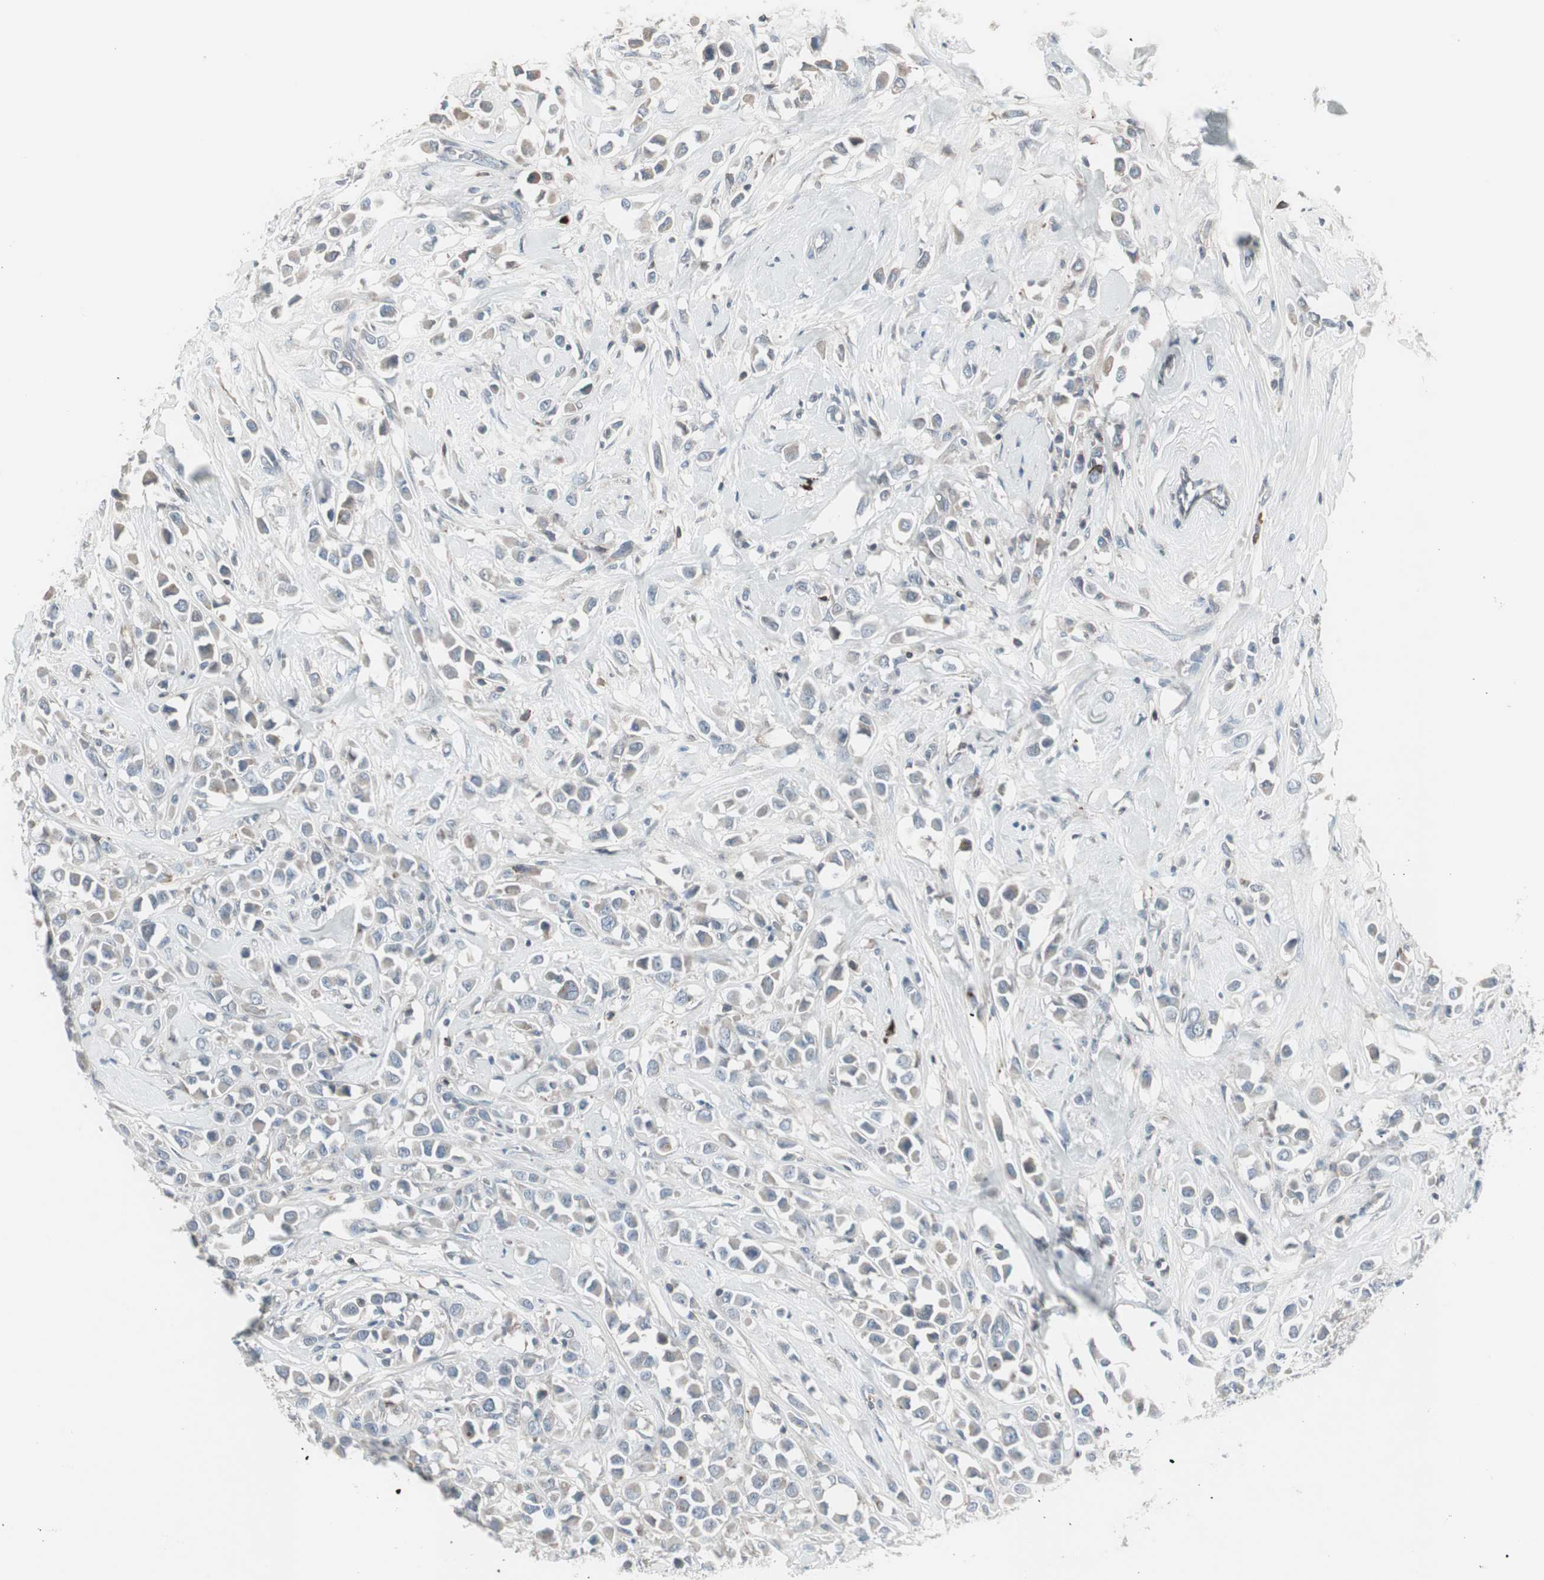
{"staining": {"intensity": "weak", "quantity": "<25%", "location": "cytoplasmic/membranous"}, "tissue": "breast cancer", "cell_type": "Tumor cells", "image_type": "cancer", "snomed": [{"axis": "morphology", "description": "Duct carcinoma"}, {"axis": "topography", "description": "Breast"}], "caption": "A high-resolution micrograph shows IHC staining of infiltrating ductal carcinoma (breast), which demonstrates no significant staining in tumor cells.", "gene": "ZSCAN32", "patient": {"sex": "female", "age": 61}}